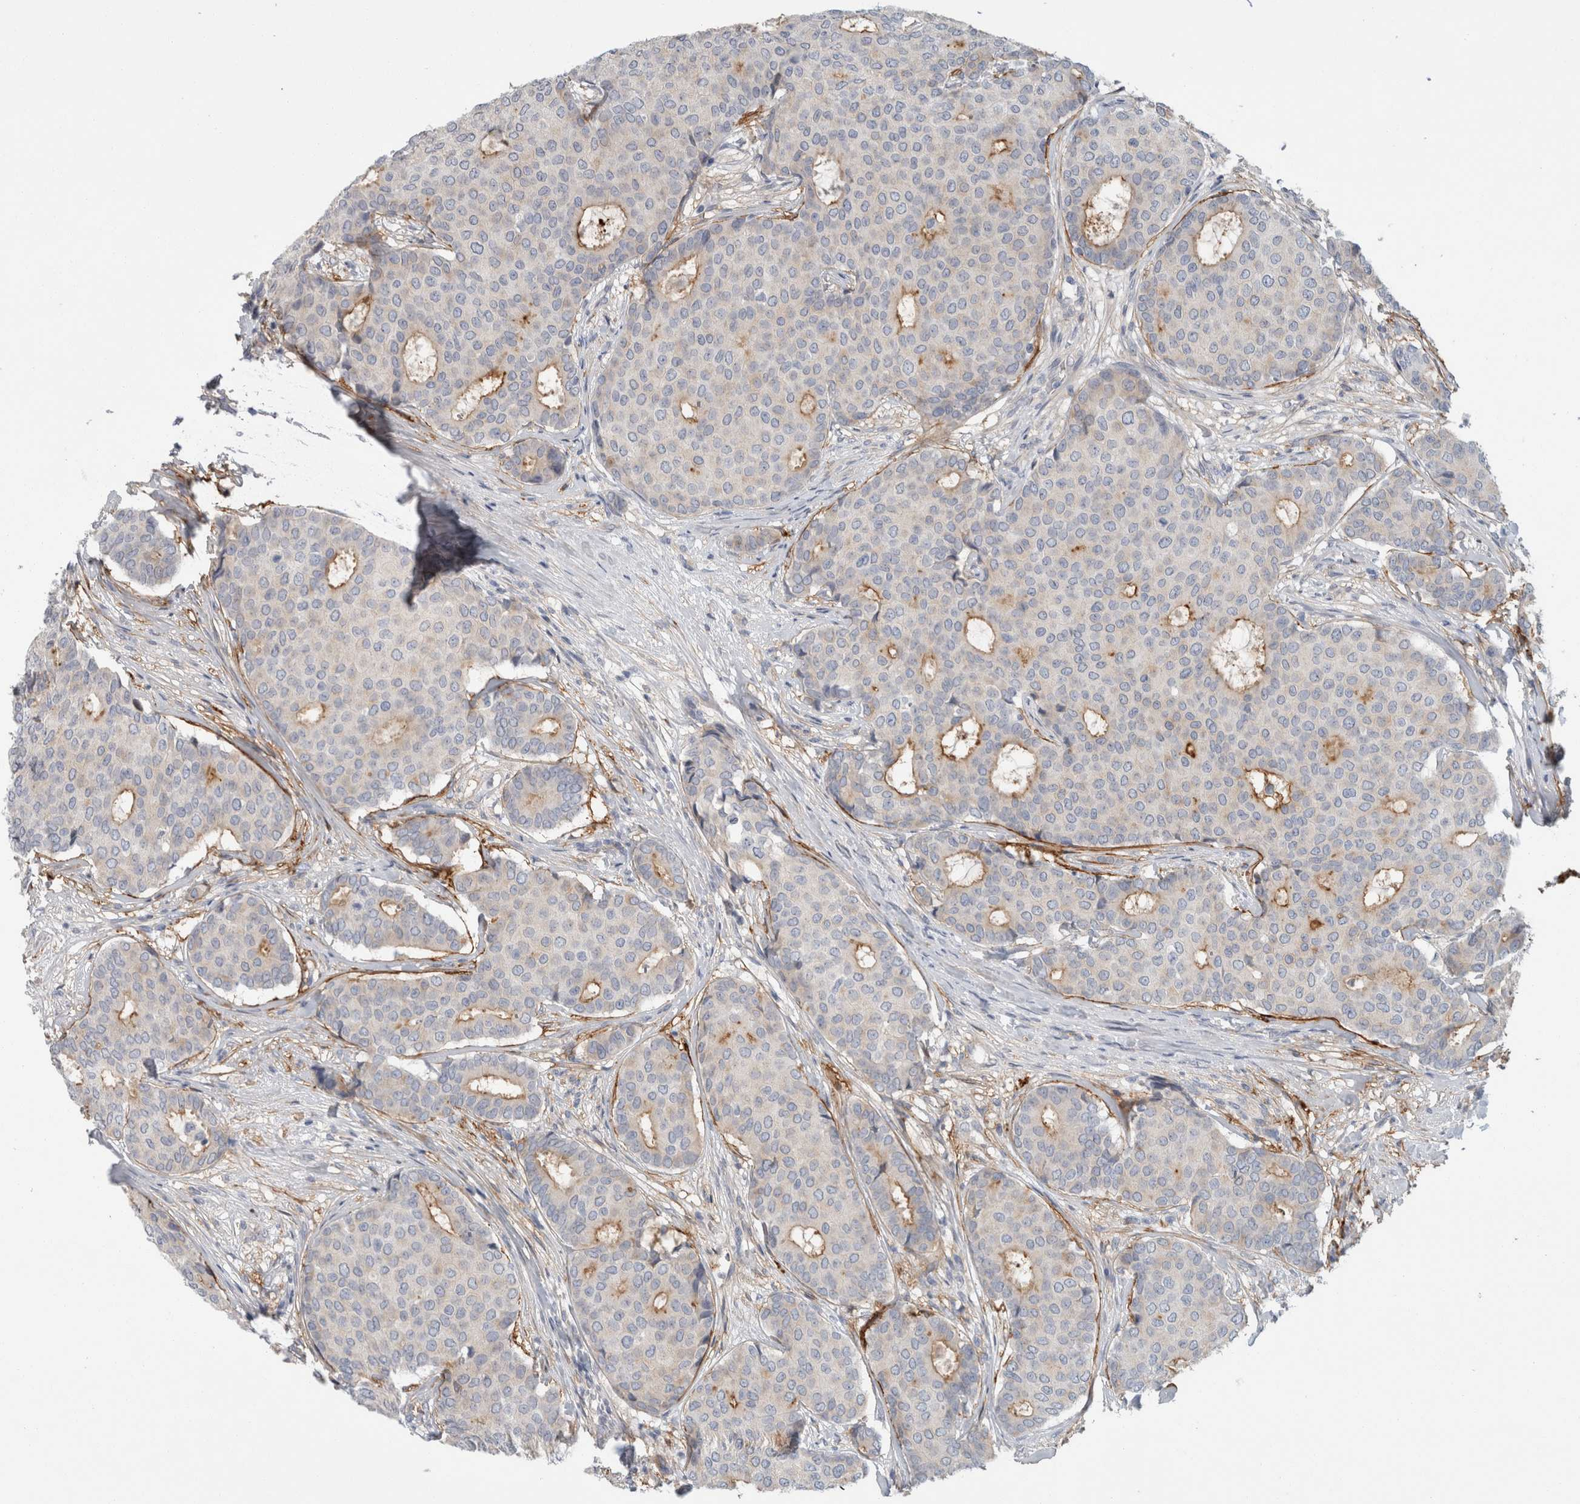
{"staining": {"intensity": "weak", "quantity": "<25%", "location": "cytoplasmic/membranous"}, "tissue": "breast cancer", "cell_type": "Tumor cells", "image_type": "cancer", "snomed": [{"axis": "morphology", "description": "Duct carcinoma"}, {"axis": "topography", "description": "Breast"}], "caption": "The photomicrograph demonstrates no significant positivity in tumor cells of breast cancer.", "gene": "CD55", "patient": {"sex": "female", "age": 75}}